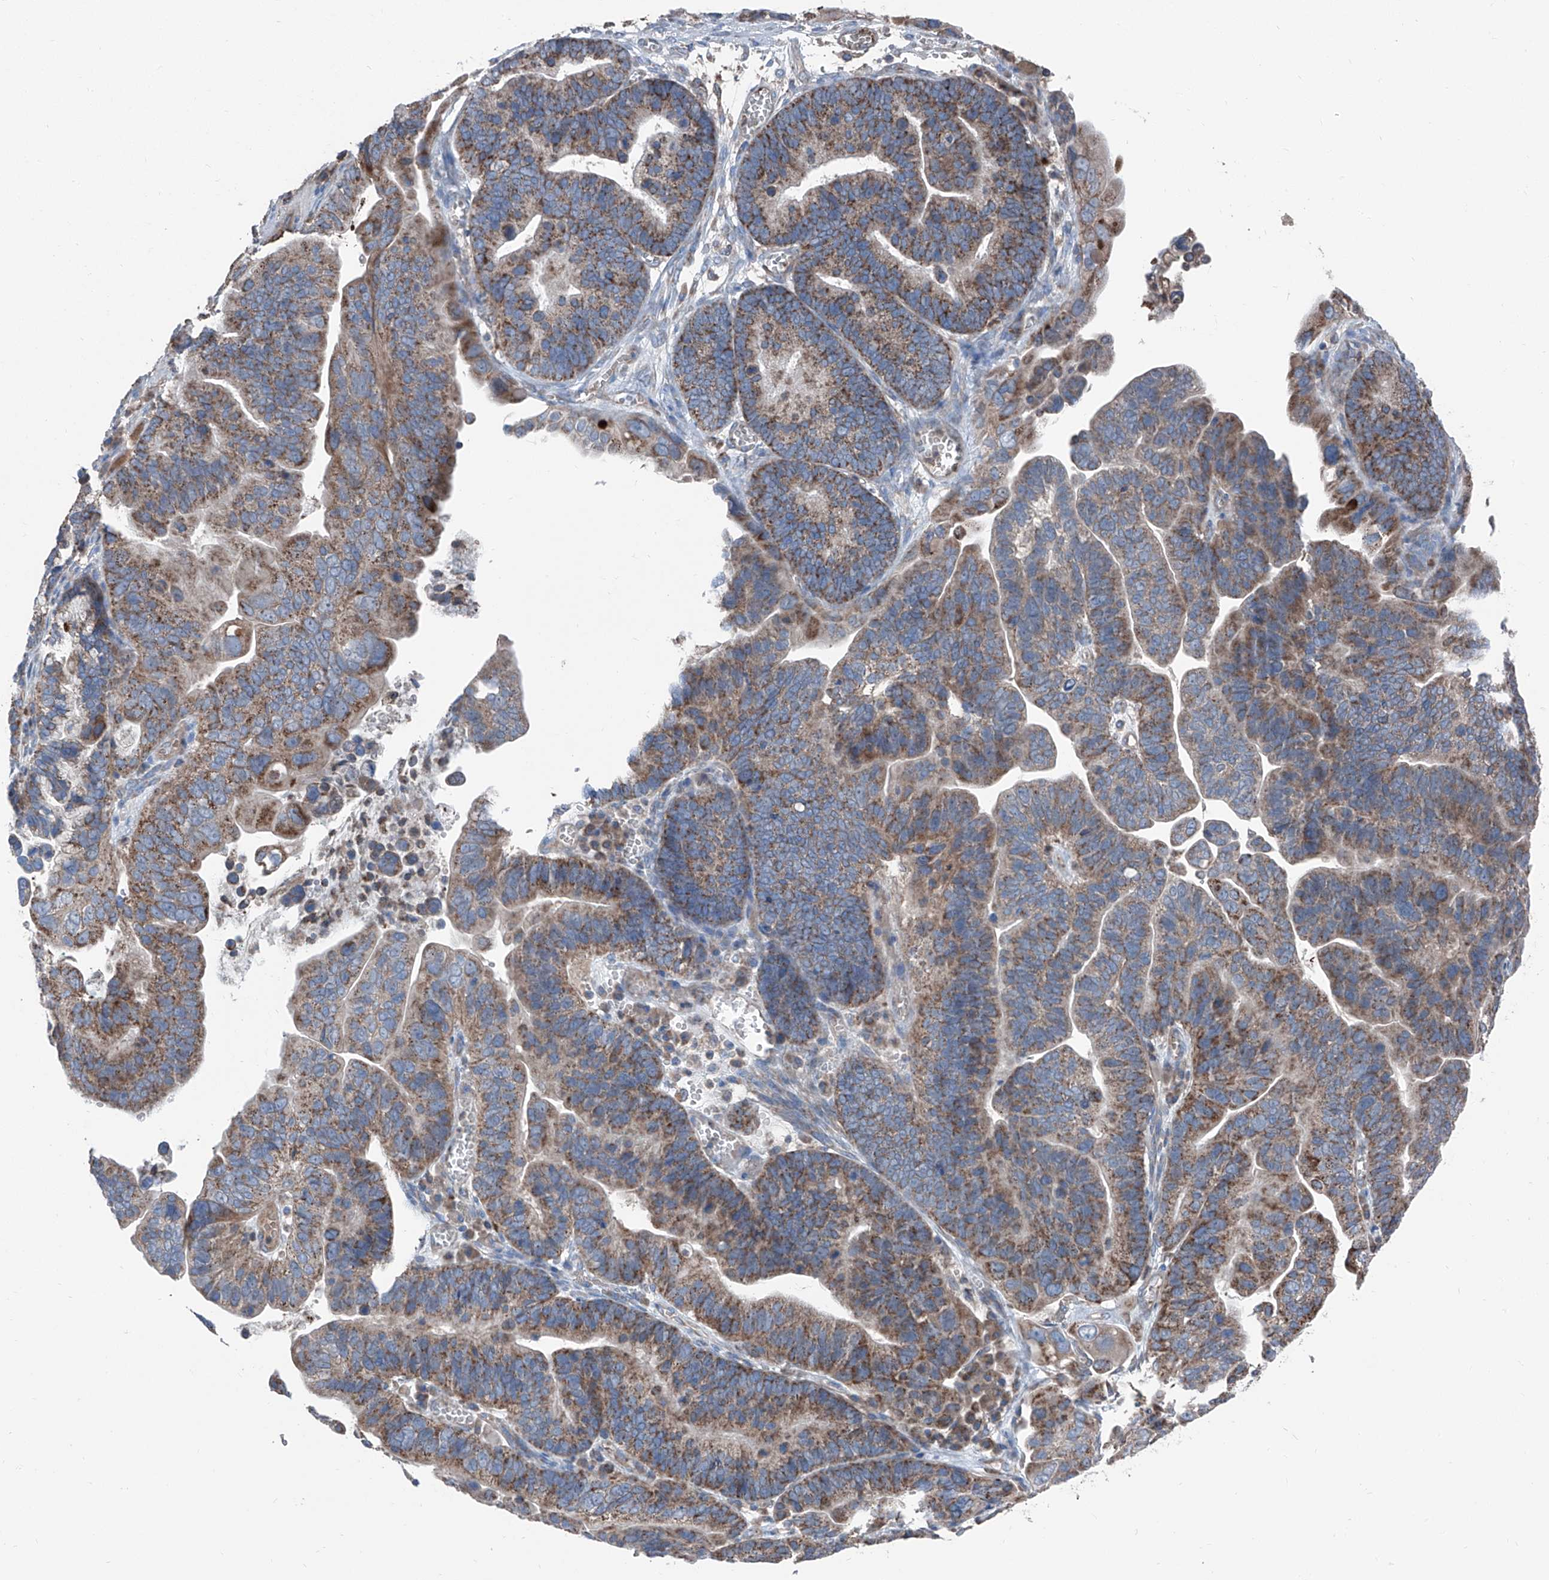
{"staining": {"intensity": "moderate", "quantity": ">75%", "location": "cytoplasmic/membranous"}, "tissue": "ovarian cancer", "cell_type": "Tumor cells", "image_type": "cancer", "snomed": [{"axis": "morphology", "description": "Cystadenocarcinoma, serous, NOS"}, {"axis": "topography", "description": "Ovary"}], "caption": "Moderate cytoplasmic/membranous staining for a protein is appreciated in about >75% of tumor cells of ovarian cancer using immunohistochemistry.", "gene": "GPAT3", "patient": {"sex": "female", "age": 56}}